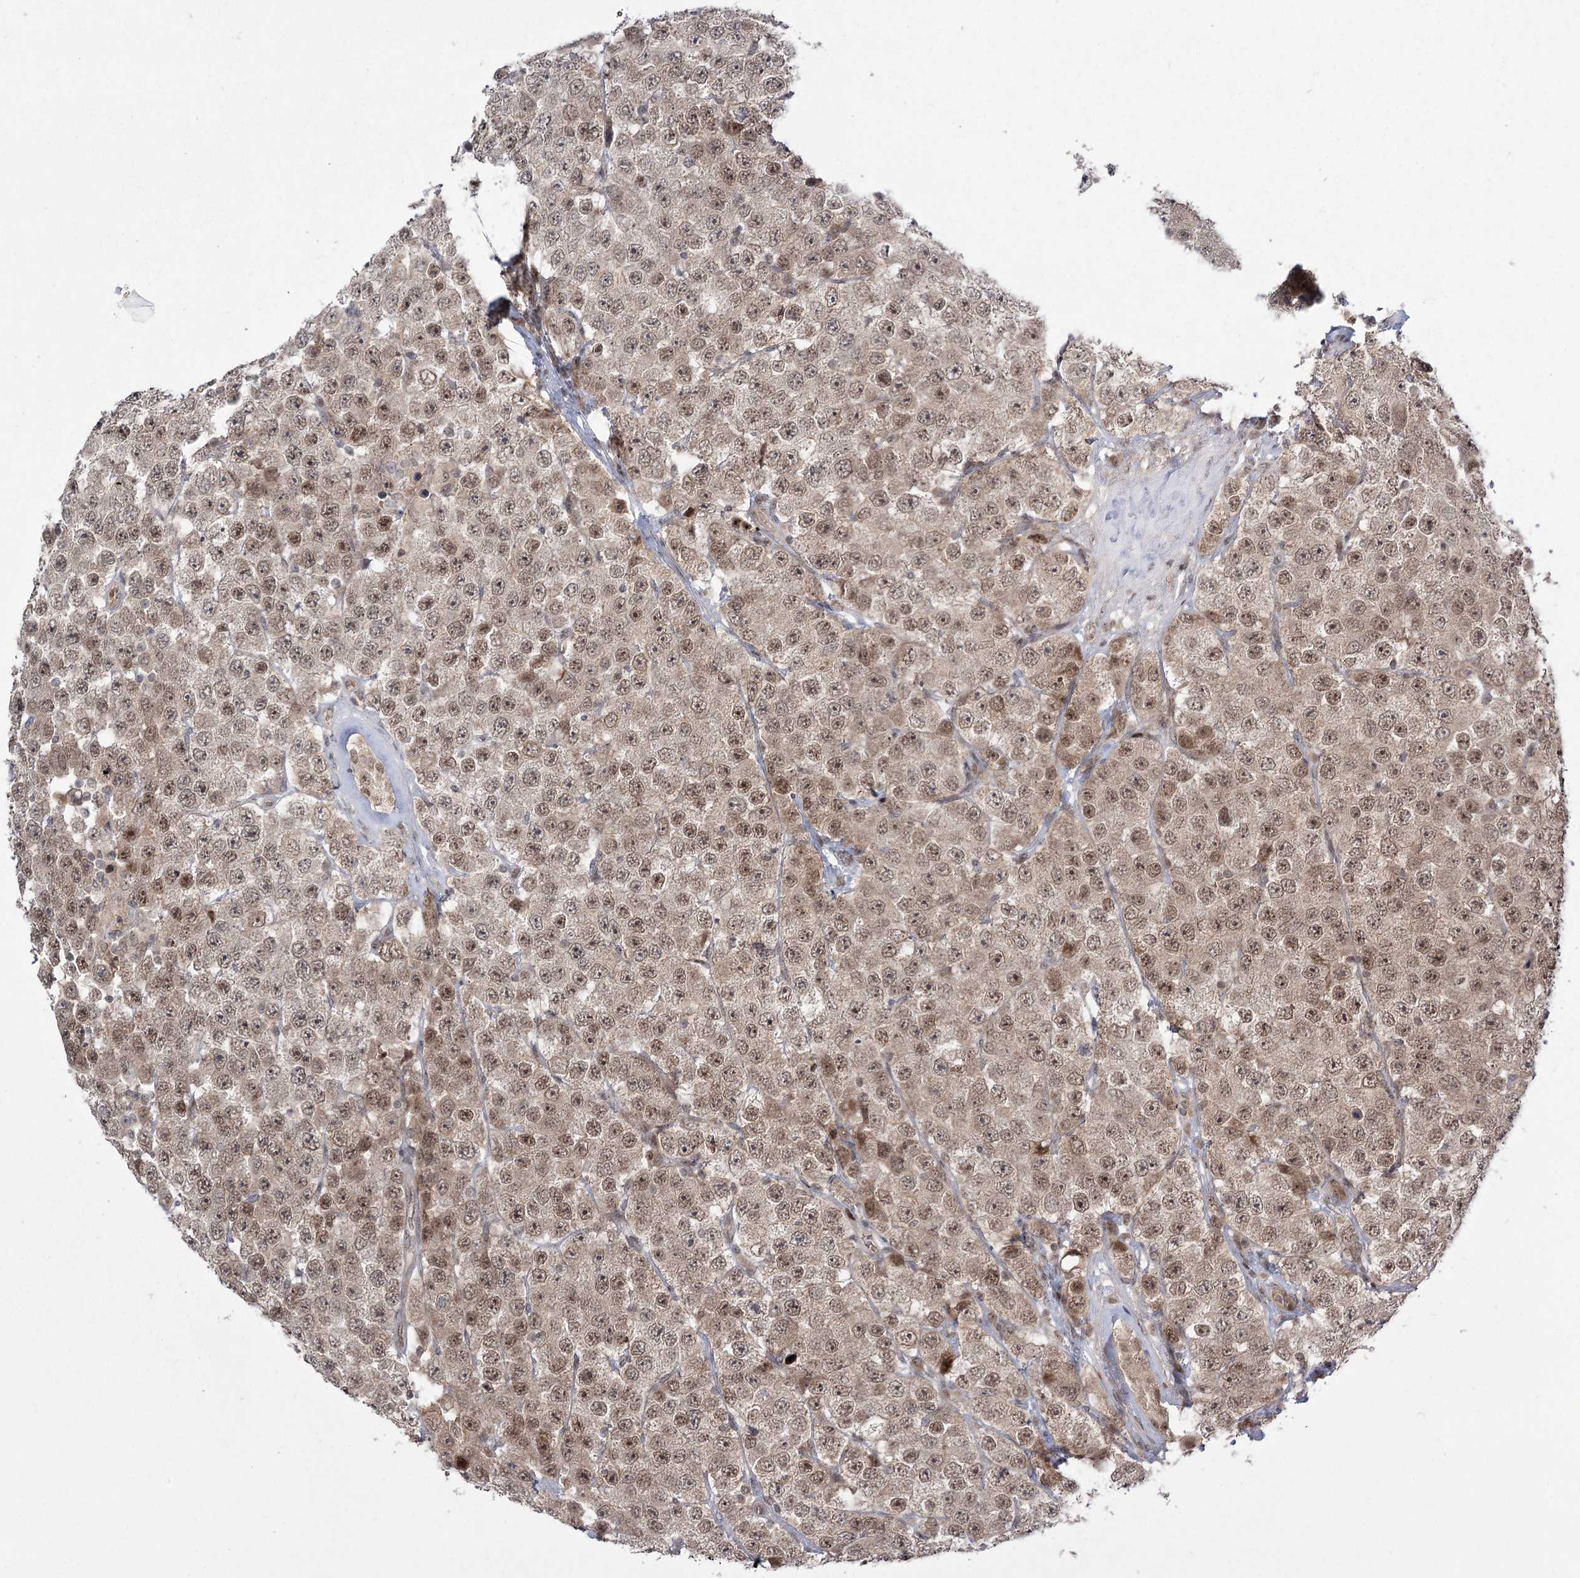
{"staining": {"intensity": "moderate", "quantity": ">75%", "location": "cytoplasmic/membranous,nuclear"}, "tissue": "testis cancer", "cell_type": "Tumor cells", "image_type": "cancer", "snomed": [{"axis": "morphology", "description": "Seminoma, NOS"}, {"axis": "topography", "description": "Testis"}], "caption": "Moderate cytoplasmic/membranous and nuclear positivity is appreciated in about >75% of tumor cells in testis seminoma. (DAB IHC, brown staining for protein, blue staining for nuclei).", "gene": "HELQ", "patient": {"sex": "male", "age": 28}}